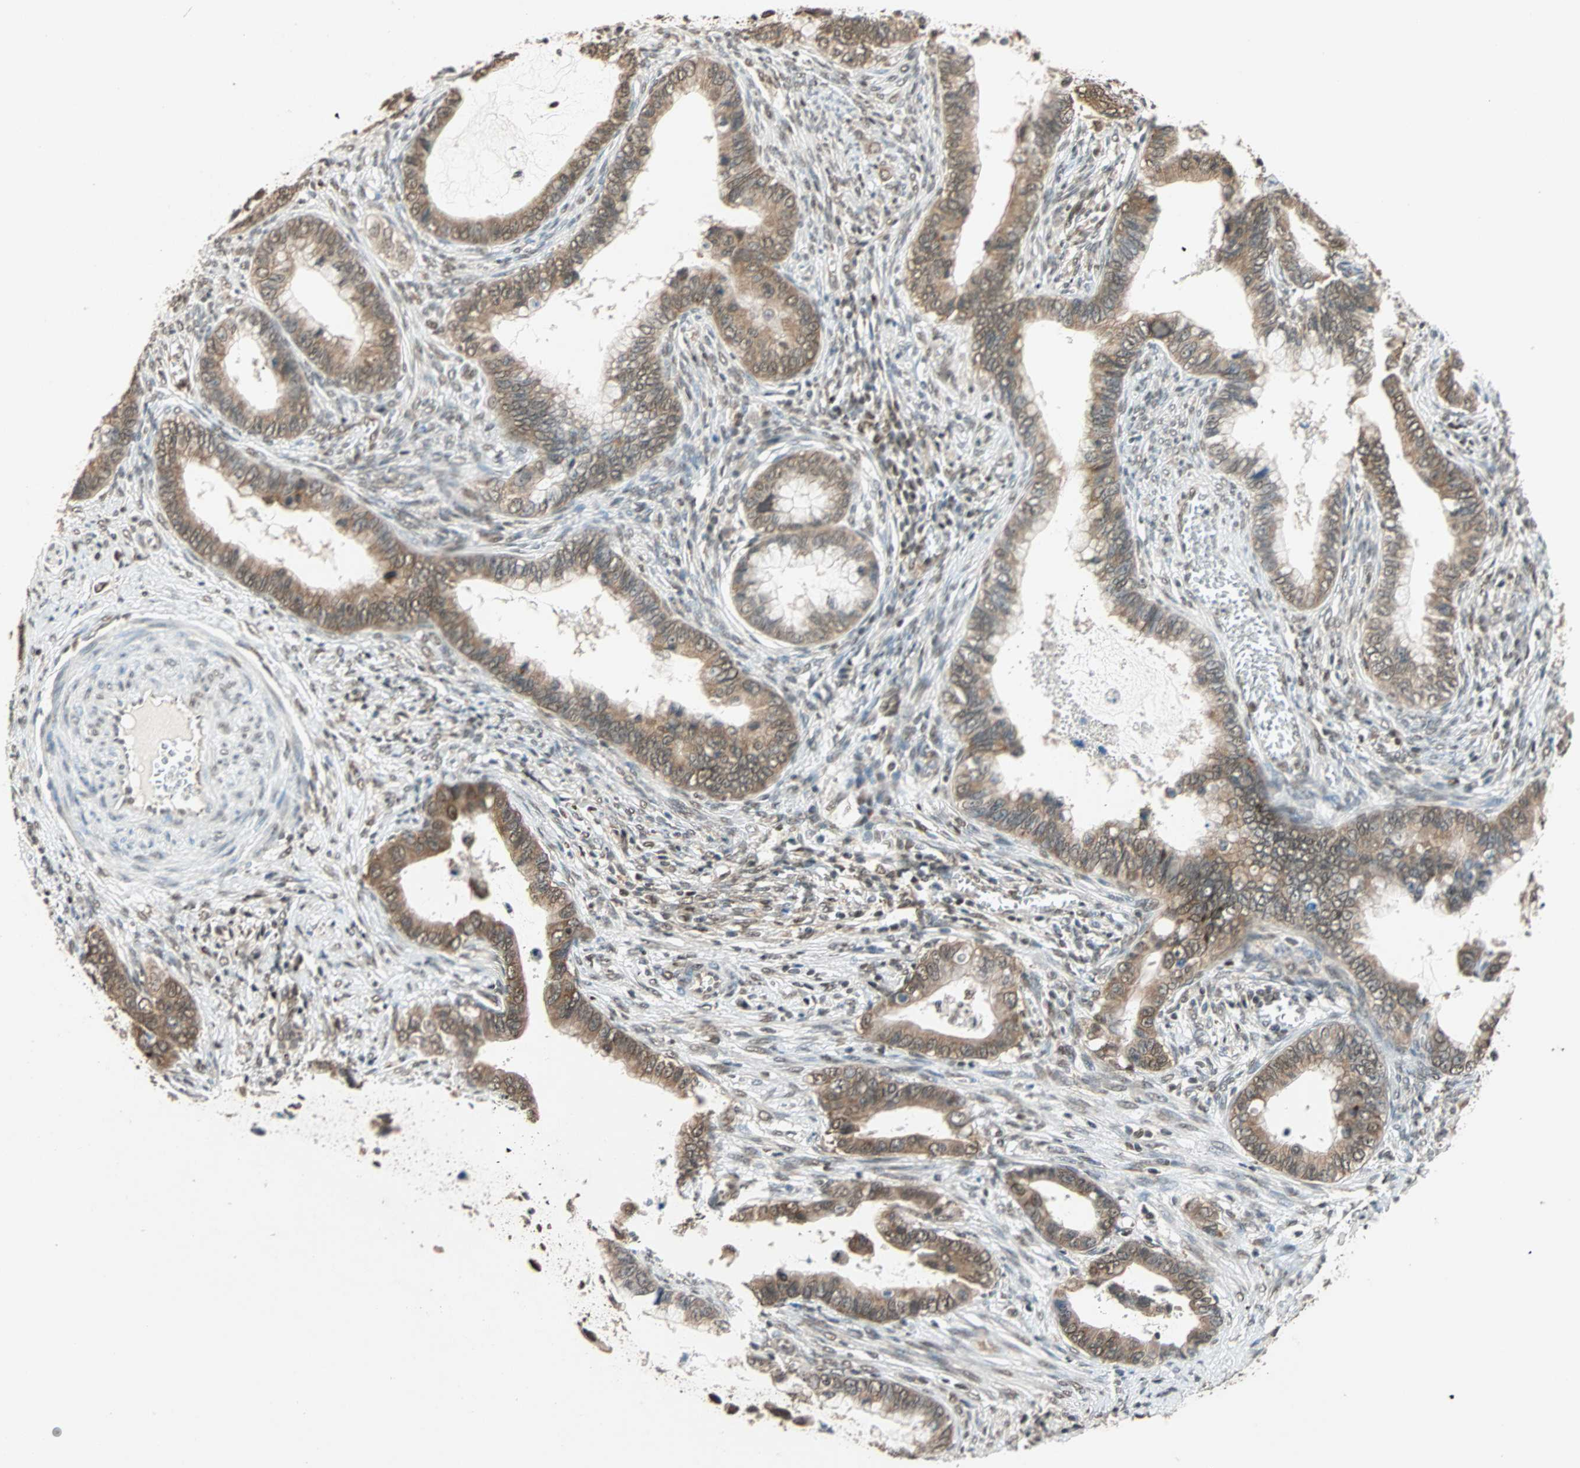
{"staining": {"intensity": "moderate", "quantity": ">75%", "location": "nuclear"}, "tissue": "cervical cancer", "cell_type": "Tumor cells", "image_type": "cancer", "snomed": [{"axis": "morphology", "description": "Adenocarcinoma, NOS"}, {"axis": "topography", "description": "Cervix"}], "caption": "Cervical adenocarcinoma tissue displays moderate nuclear positivity in about >75% of tumor cells The staining was performed using DAB (3,3'-diaminobenzidine) to visualize the protein expression in brown, while the nuclei were stained in blue with hematoxylin (Magnification: 20x).", "gene": "DAZAP1", "patient": {"sex": "female", "age": 44}}